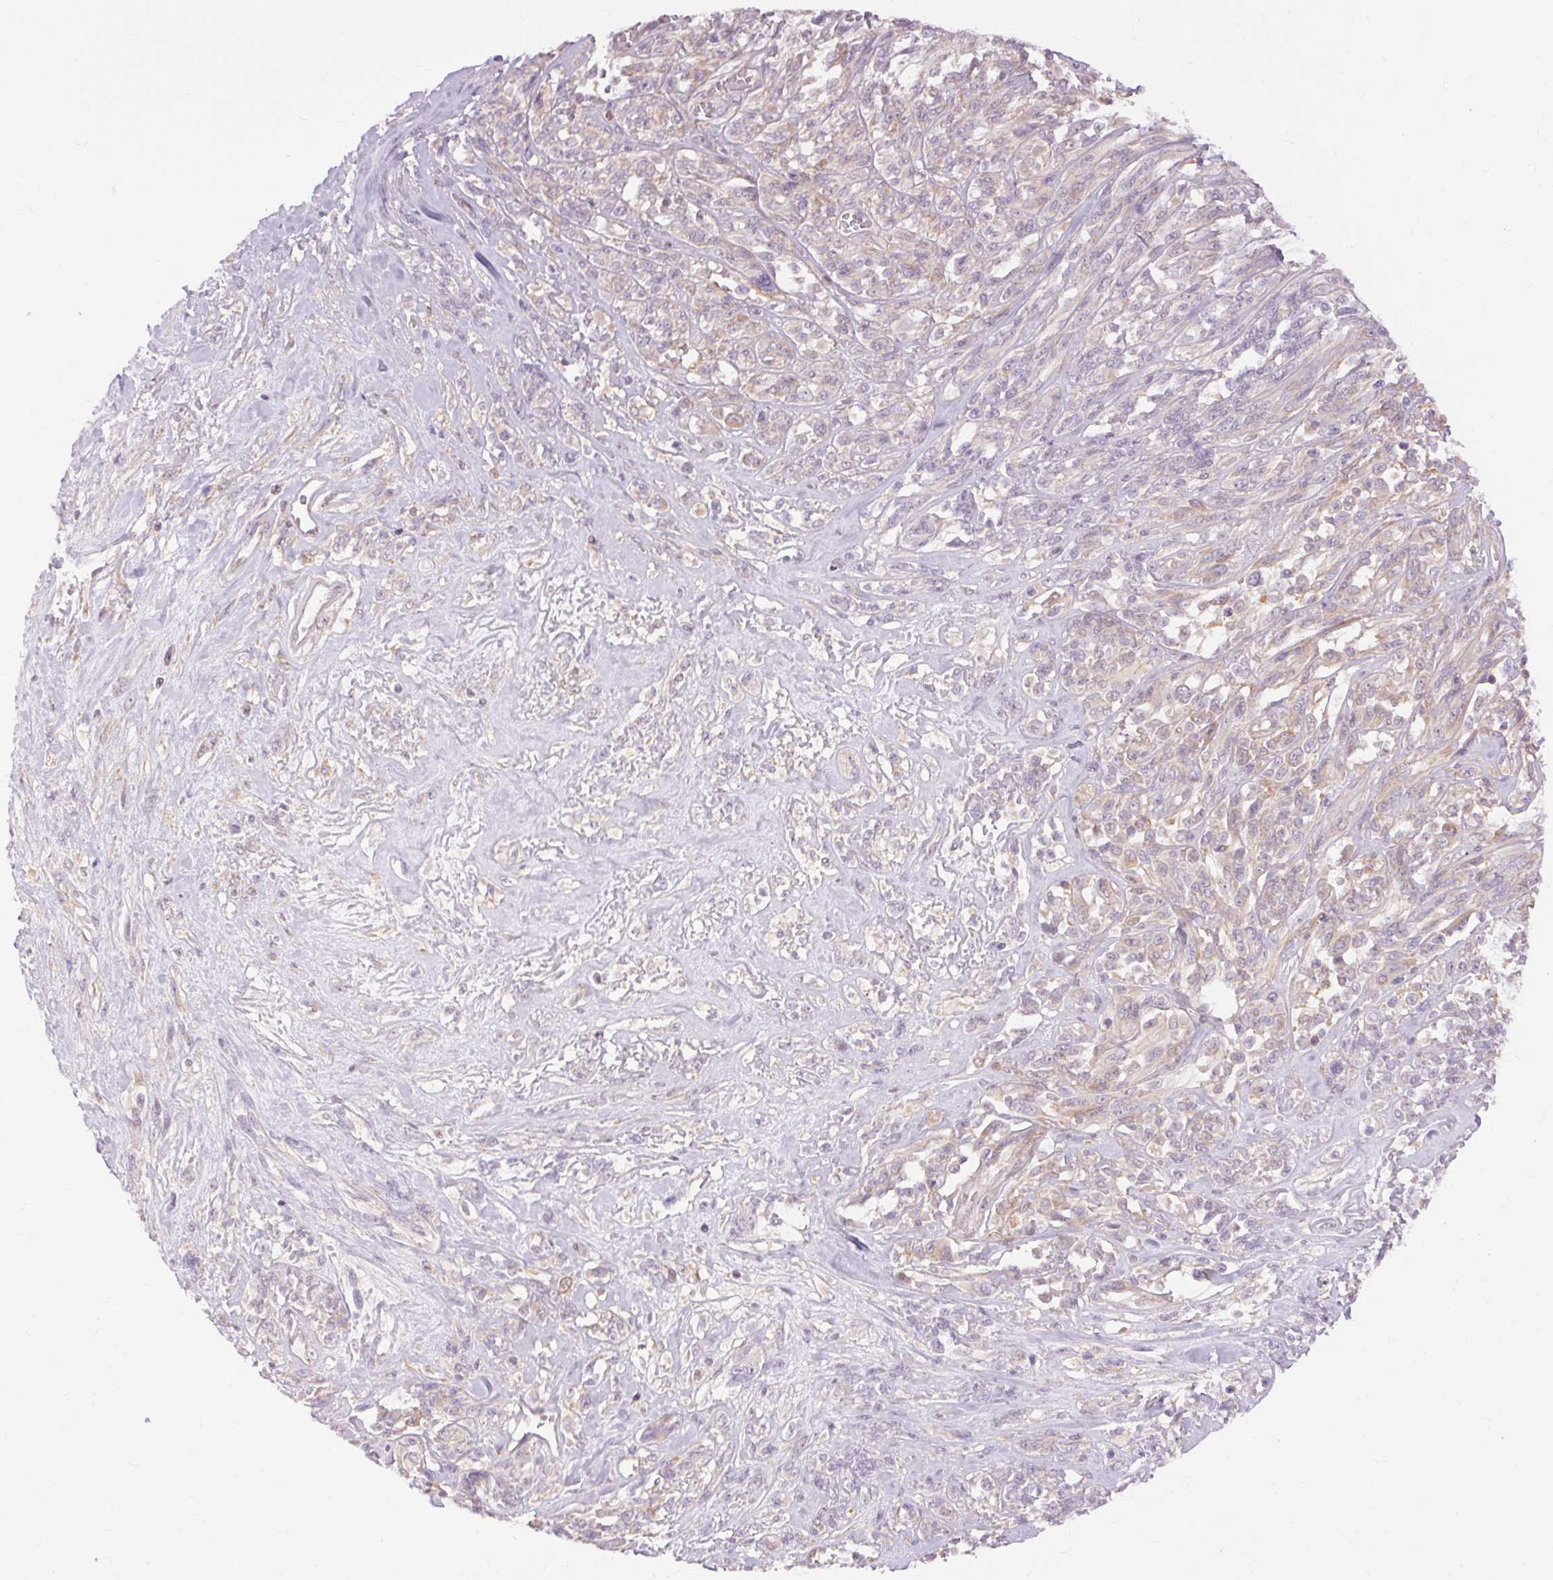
{"staining": {"intensity": "weak", "quantity": "<25%", "location": "cytoplasmic/membranous"}, "tissue": "melanoma", "cell_type": "Tumor cells", "image_type": "cancer", "snomed": [{"axis": "morphology", "description": "Malignant melanoma, NOS"}, {"axis": "topography", "description": "Skin"}], "caption": "IHC of melanoma reveals no expression in tumor cells.", "gene": "TM6SF1", "patient": {"sex": "female", "age": 91}}